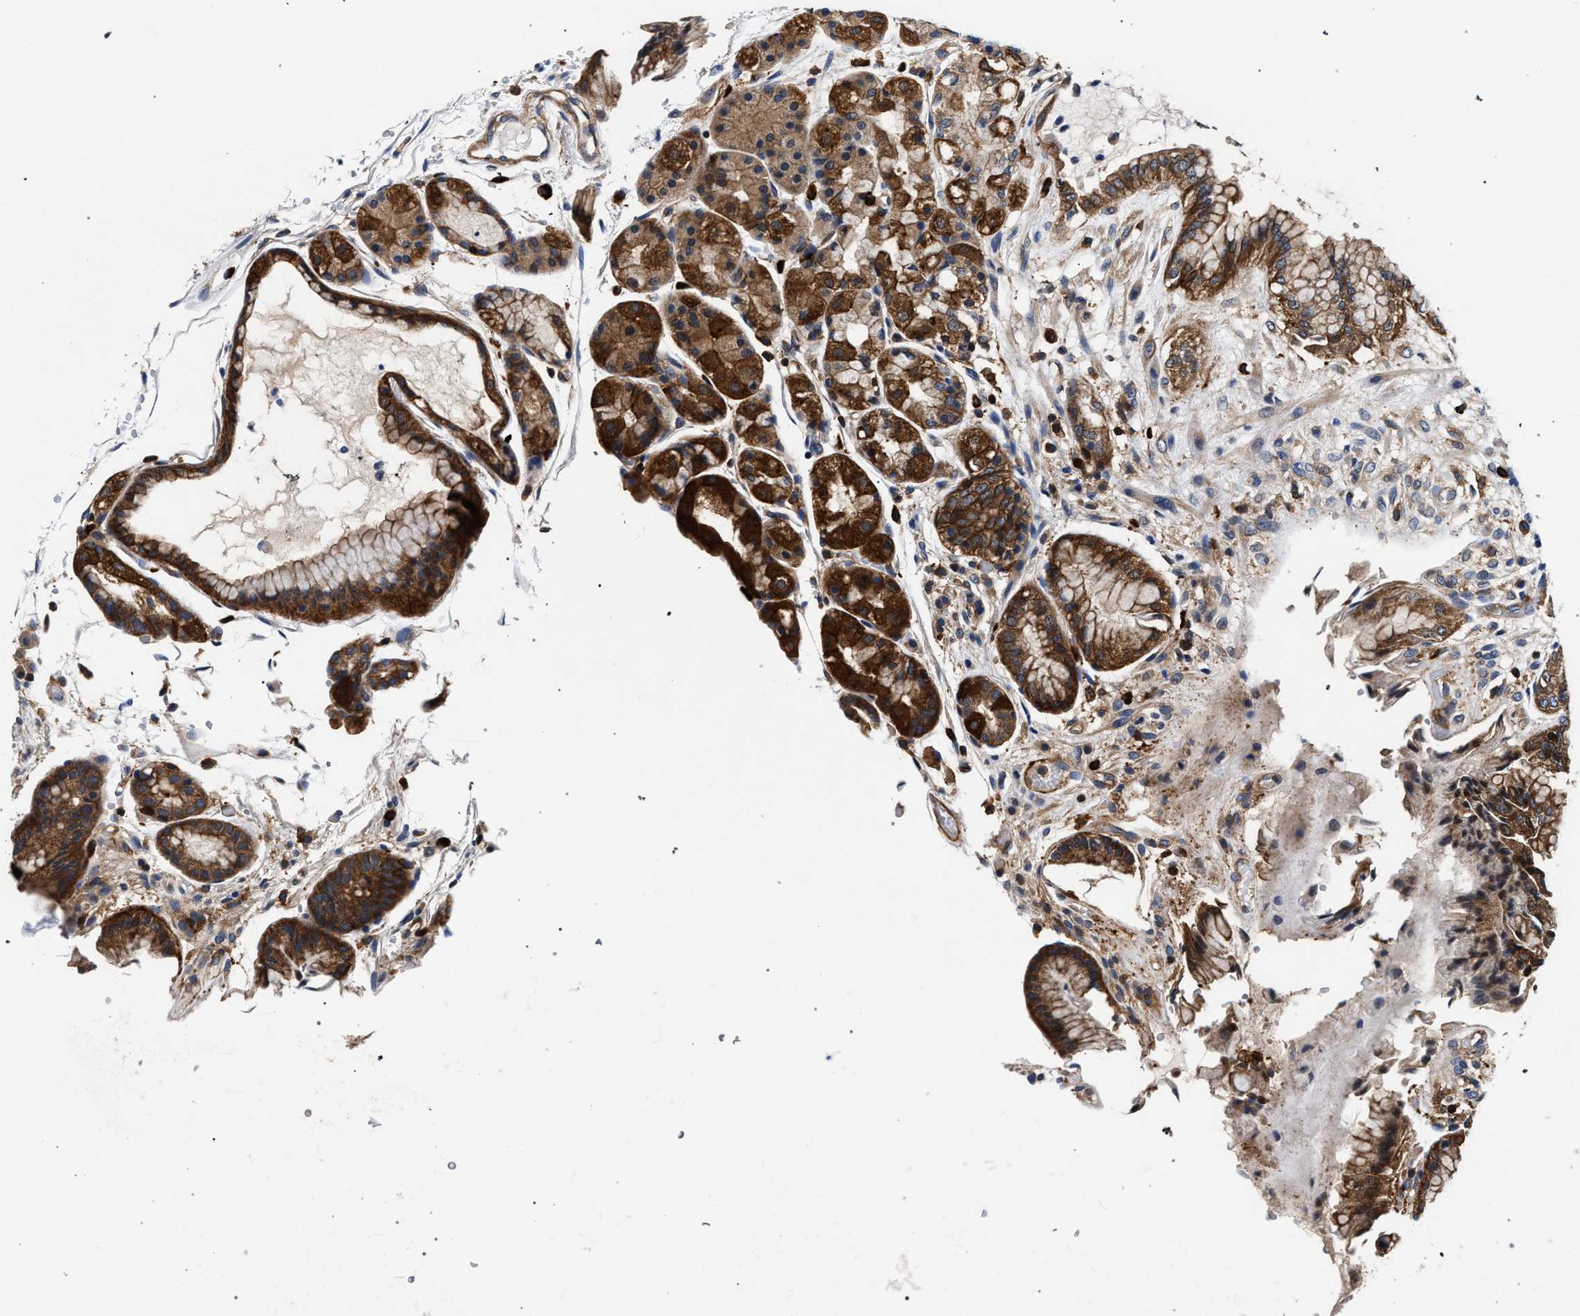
{"staining": {"intensity": "strong", "quantity": ">75%", "location": "cytoplasmic/membranous"}, "tissue": "stomach", "cell_type": "Glandular cells", "image_type": "normal", "snomed": [{"axis": "morphology", "description": "Normal tissue, NOS"}, {"axis": "topography", "description": "Stomach, upper"}], "caption": "Immunohistochemical staining of benign human stomach demonstrates strong cytoplasmic/membranous protein staining in about >75% of glandular cells.", "gene": "LASP1", "patient": {"sex": "male", "age": 72}}